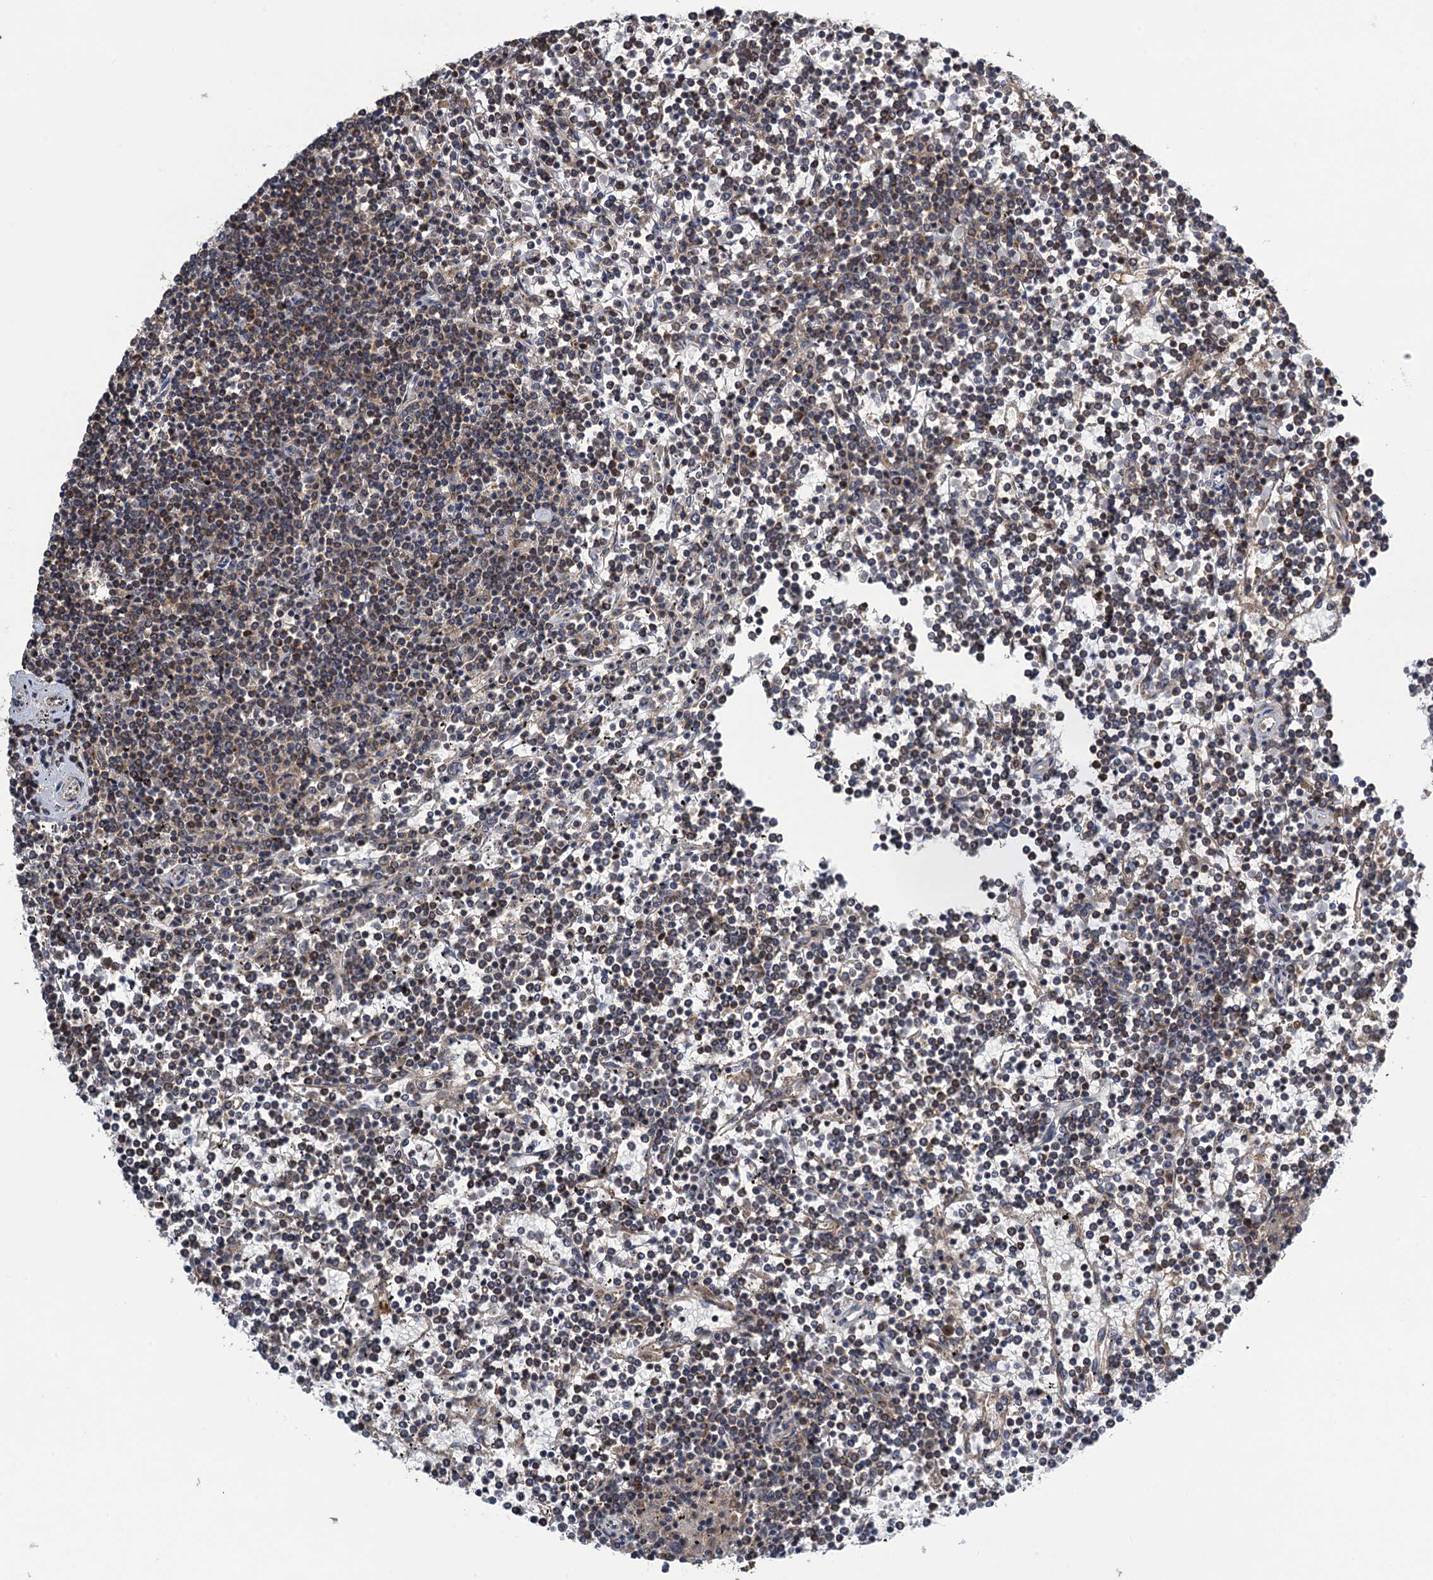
{"staining": {"intensity": "negative", "quantity": "none", "location": "none"}, "tissue": "lymphoma", "cell_type": "Tumor cells", "image_type": "cancer", "snomed": [{"axis": "morphology", "description": "Malignant lymphoma, non-Hodgkin's type, Low grade"}, {"axis": "topography", "description": "Spleen"}], "caption": "Tumor cells are negative for protein expression in human low-grade malignant lymphoma, non-Hodgkin's type.", "gene": "WDR88", "patient": {"sex": "female", "age": 19}}